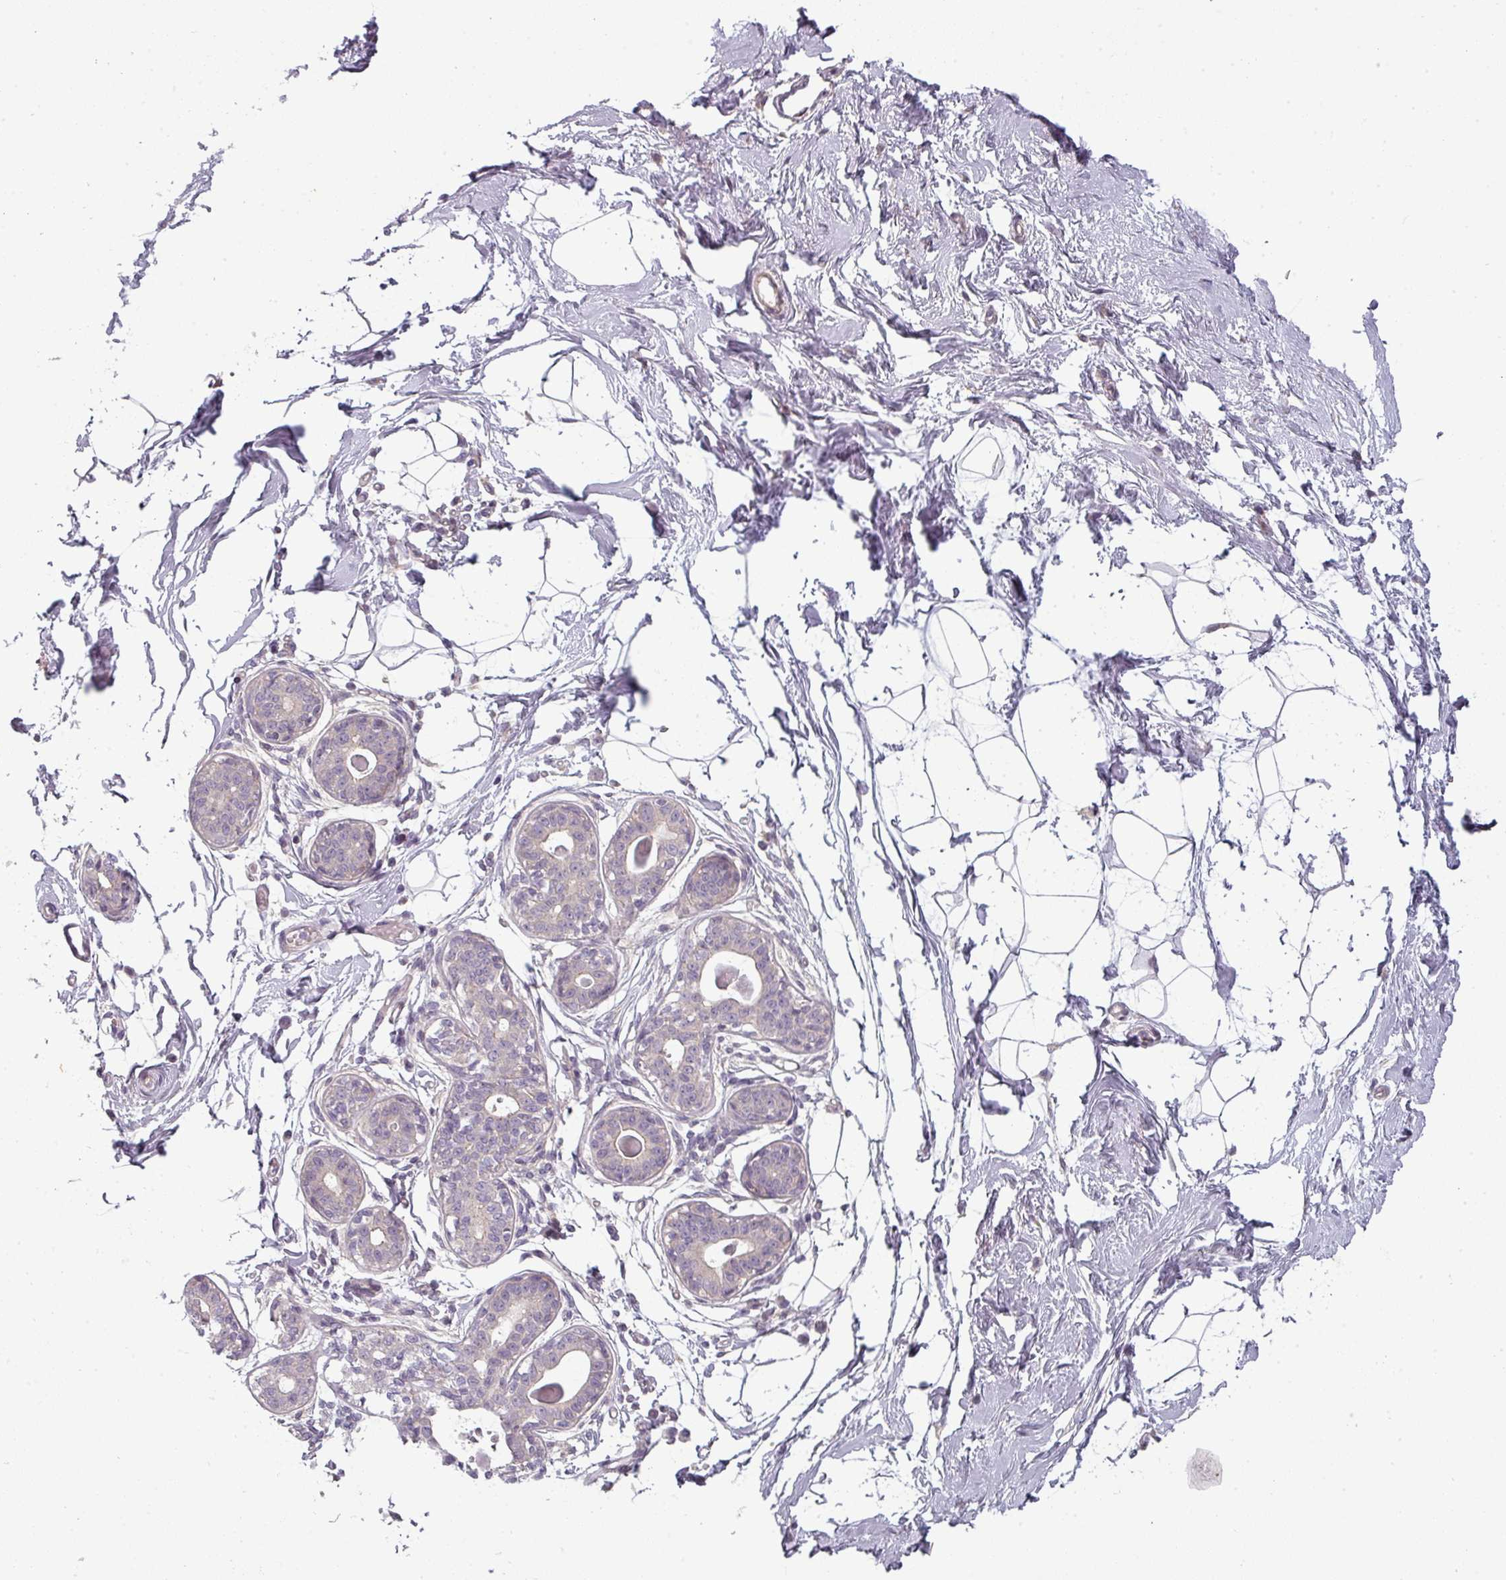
{"staining": {"intensity": "negative", "quantity": "none", "location": "none"}, "tissue": "breast", "cell_type": "Adipocytes", "image_type": "normal", "snomed": [{"axis": "morphology", "description": "Normal tissue, NOS"}, {"axis": "topography", "description": "Breast"}], "caption": "Immunohistochemistry (IHC) of normal breast displays no positivity in adipocytes.", "gene": "SLC16A9", "patient": {"sex": "female", "age": 45}}